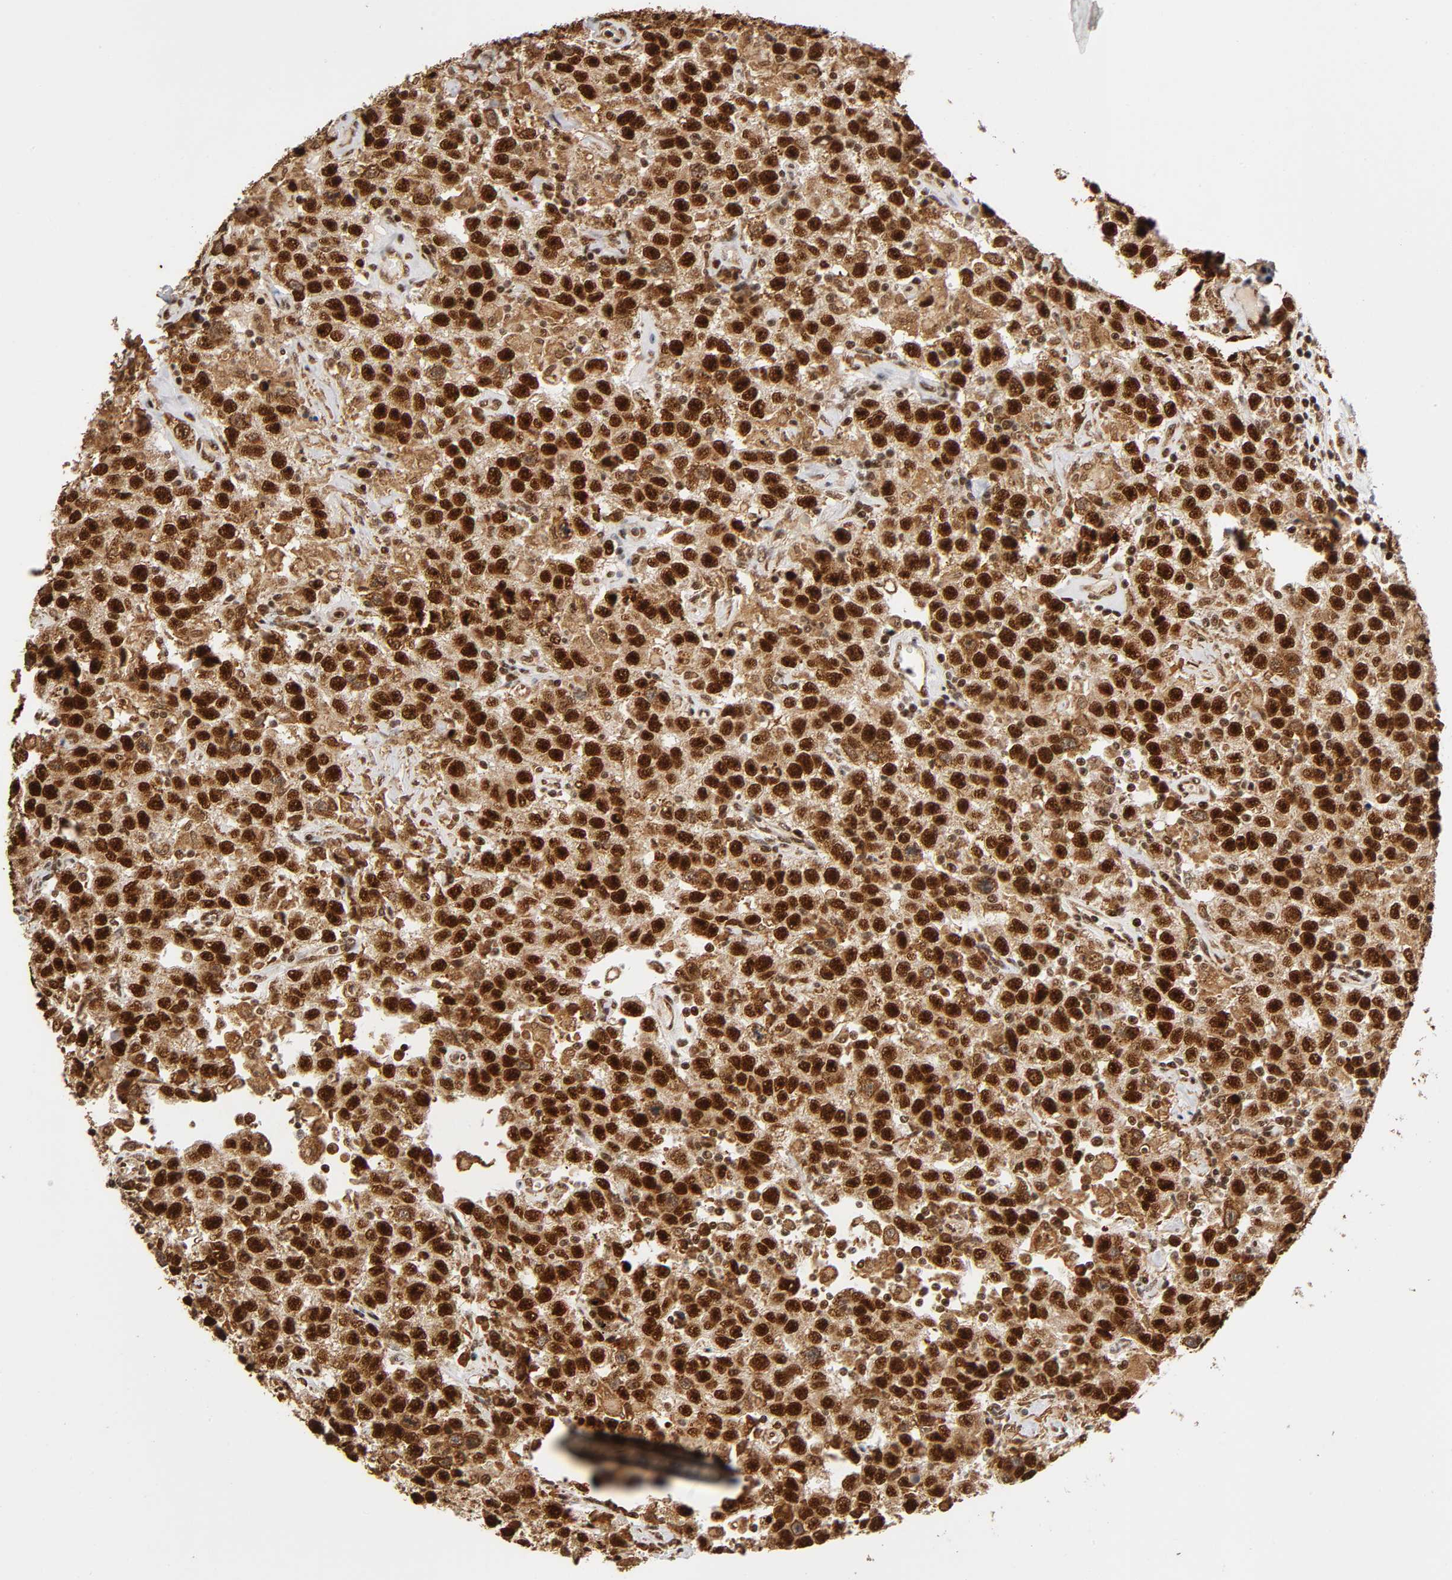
{"staining": {"intensity": "strong", "quantity": ">75%", "location": "cytoplasmic/membranous,nuclear"}, "tissue": "testis cancer", "cell_type": "Tumor cells", "image_type": "cancer", "snomed": [{"axis": "morphology", "description": "Seminoma, NOS"}, {"axis": "topography", "description": "Testis"}], "caption": "Immunohistochemical staining of human testis cancer (seminoma) reveals high levels of strong cytoplasmic/membranous and nuclear protein staining in approximately >75% of tumor cells.", "gene": "RNF122", "patient": {"sex": "male", "age": 41}}